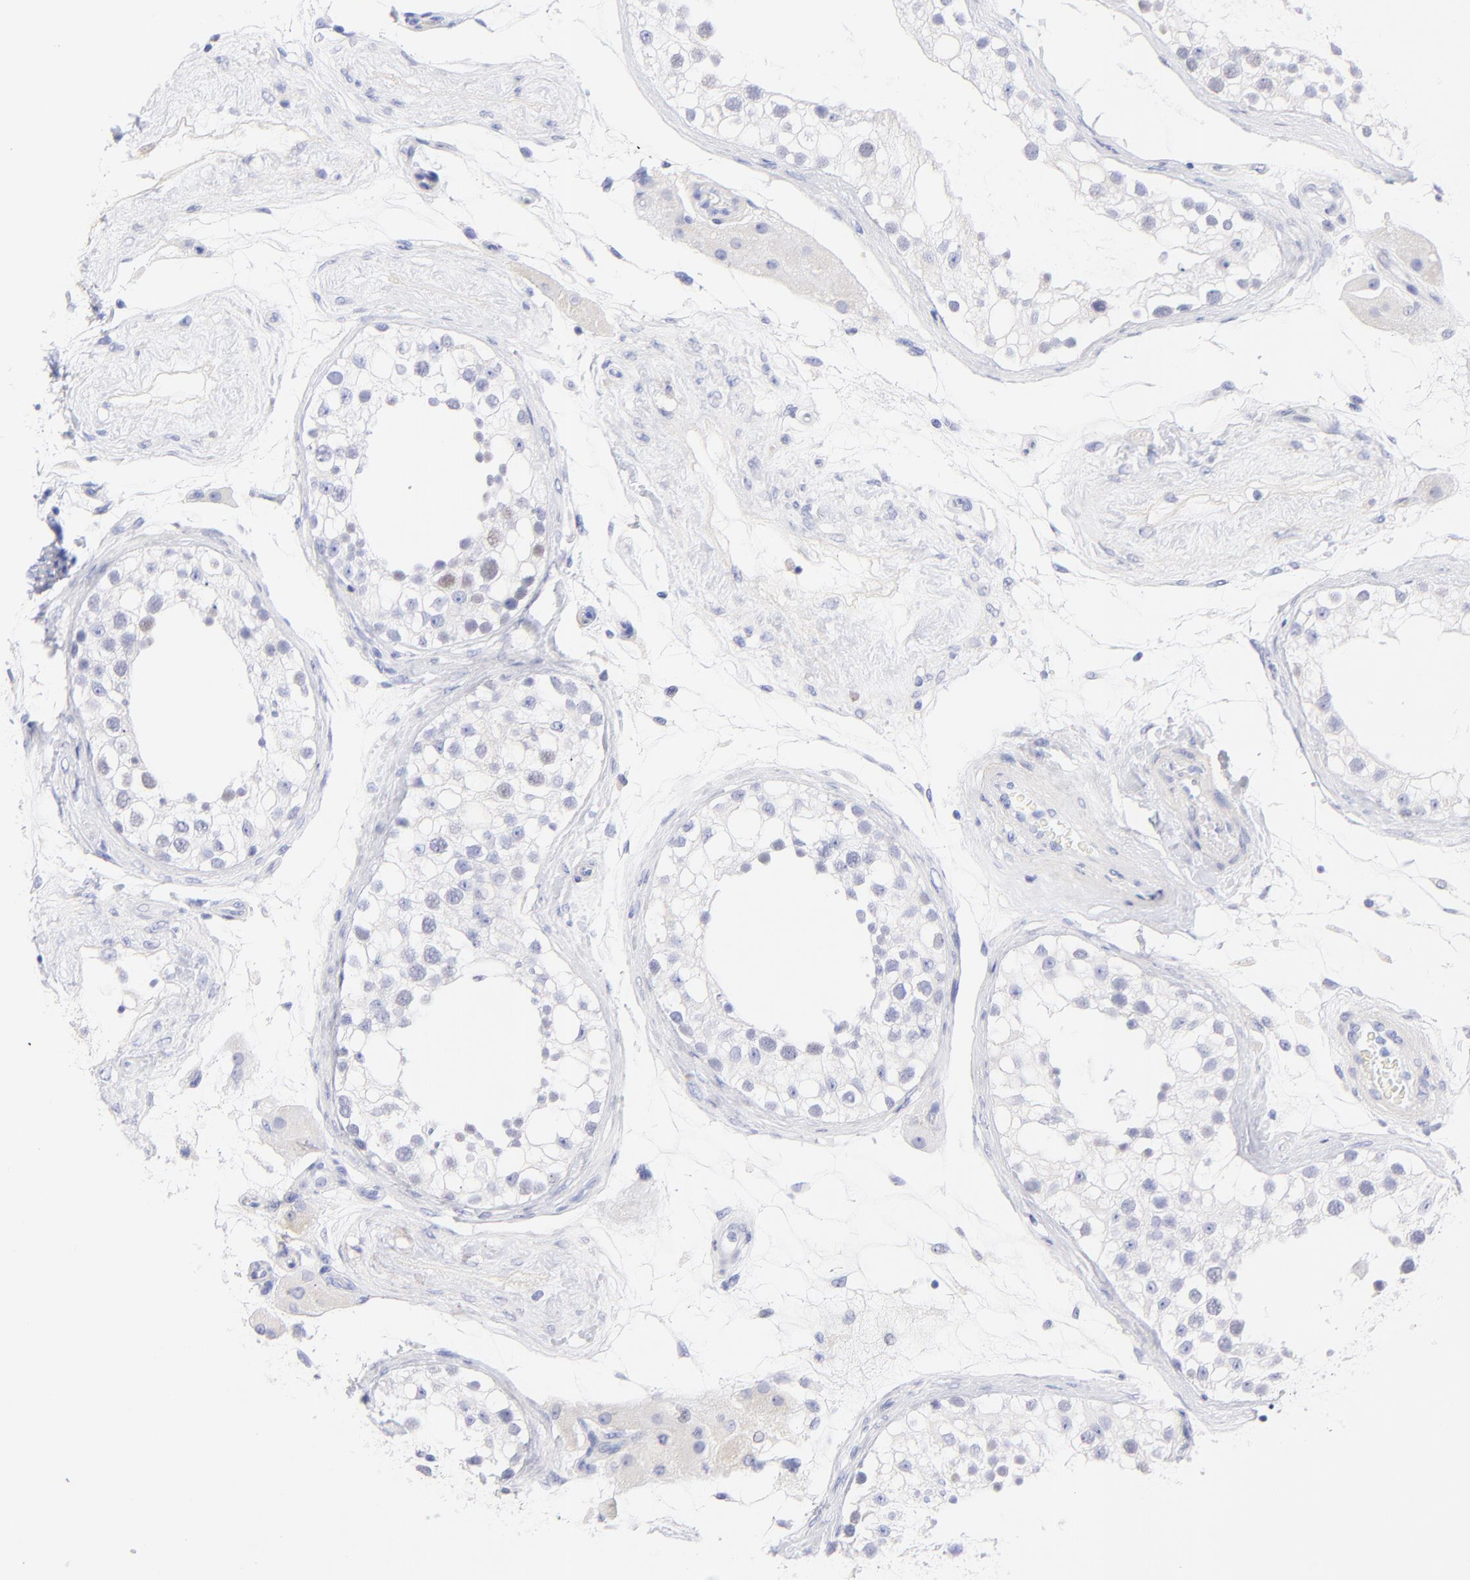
{"staining": {"intensity": "weak", "quantity": "<25%", "location": "nuclear"}, "tissue": "testis", "cell_type": "Cells in seminiferous ducts", "image_type": "normal", "snomed": [{"axis": "morphology", "description": "Normal tissue, NOS"}, {"axis": "topography", "description": "Testis"}], "caption": "Immunohistochemical staining of unremarkable human testis shows no significant positivity in cells in seminiferous ducts.", "gene": "C1QTNF6", "patient": {"sex": "male", "age": 68}}